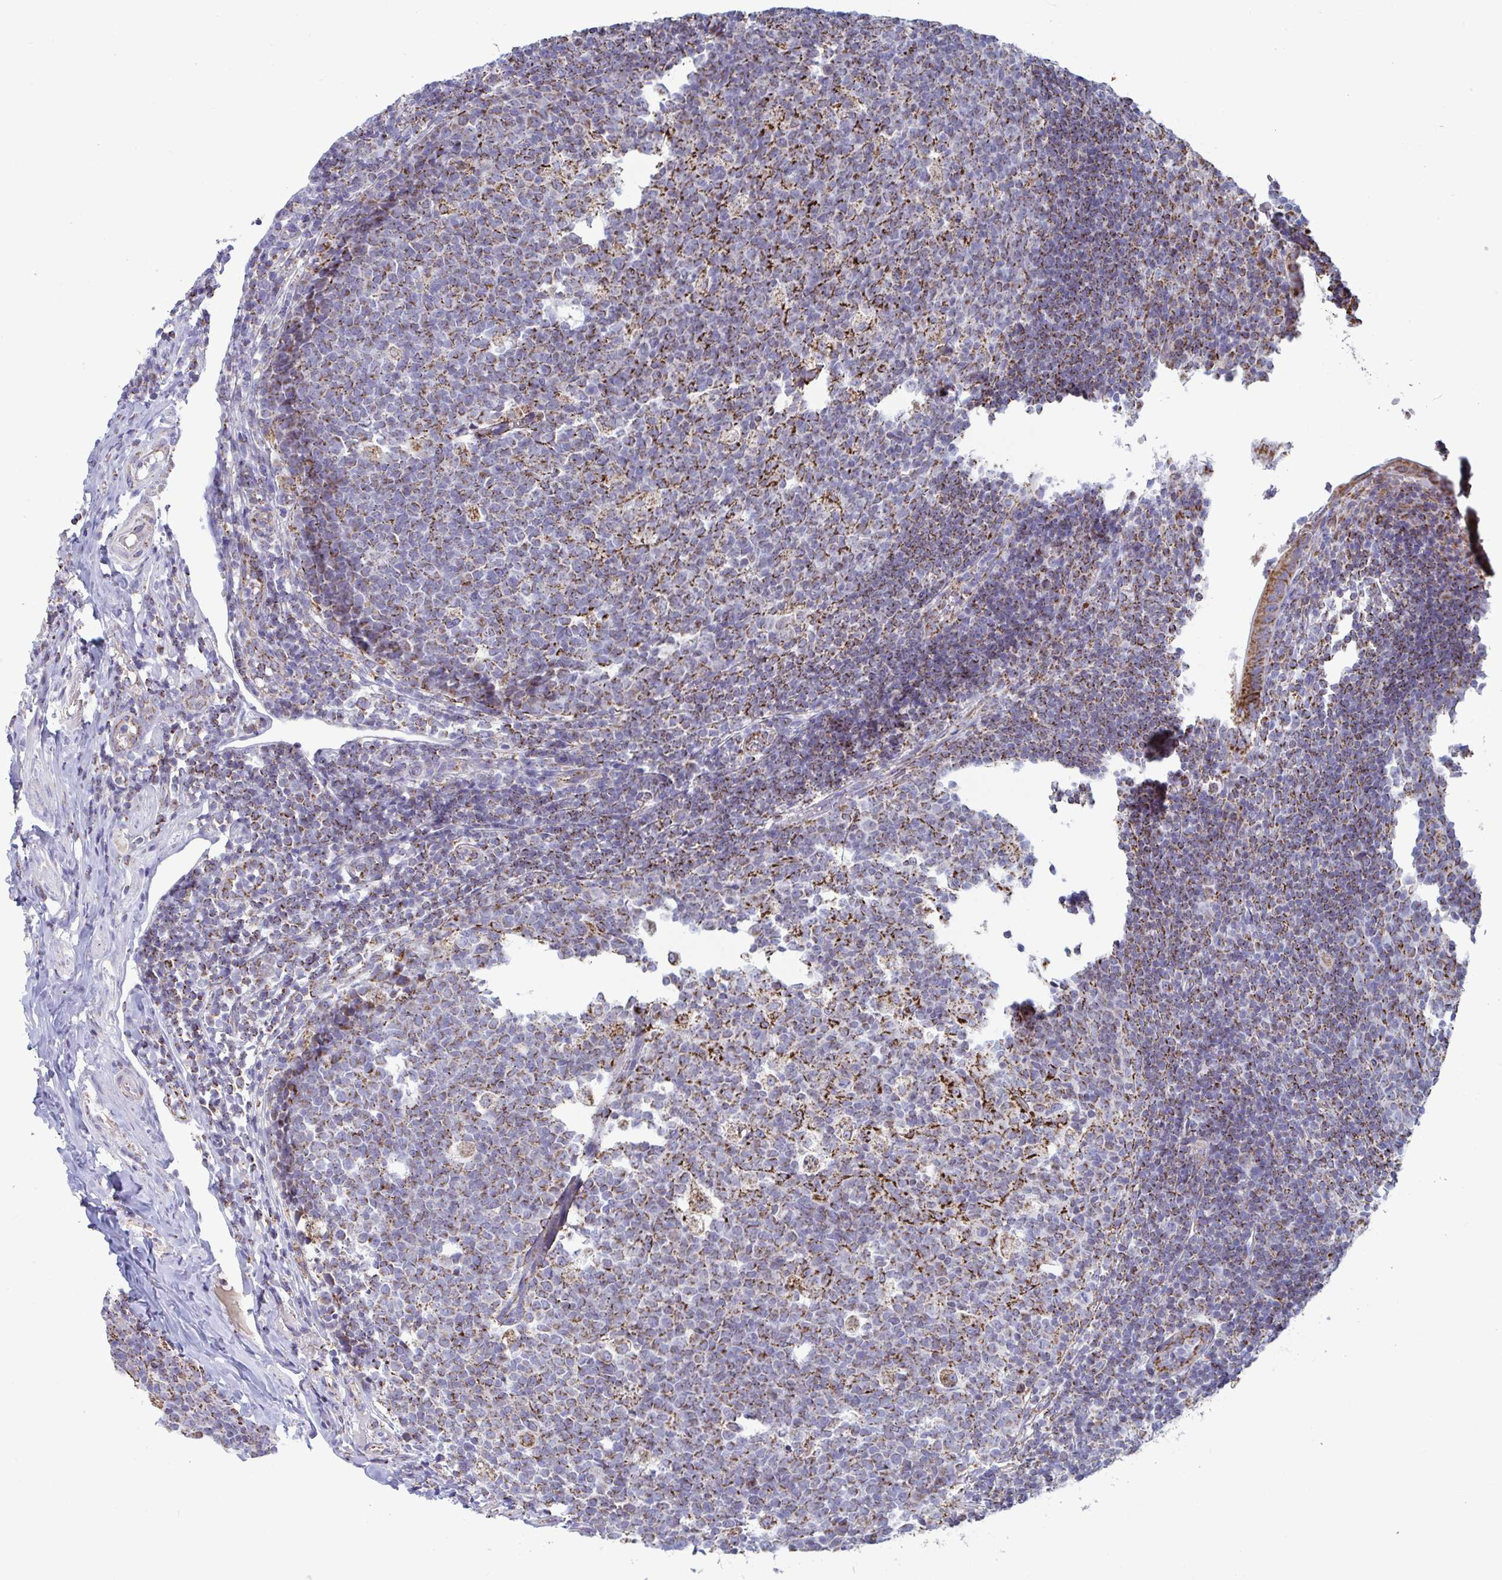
{"staining": {"intensity": "strong", "quantity": ">75%", "location": "cytoplasmic/membranous"}, "tissue": "appendix", "cell_type": "Glandular cells", "image_type": "normal", "snomed": [{"axis": "morphology", "description": "Normal tissue, NOS"}, {"axis": "topography", "description": "Appendix"}], "caption": "Strong cytoplasmic/membranous positivity is seen in approximately >75% of glandular cells in benign appendix.", "gene": "BCAT2", "patient": {"sex": "male", "age": 18}}